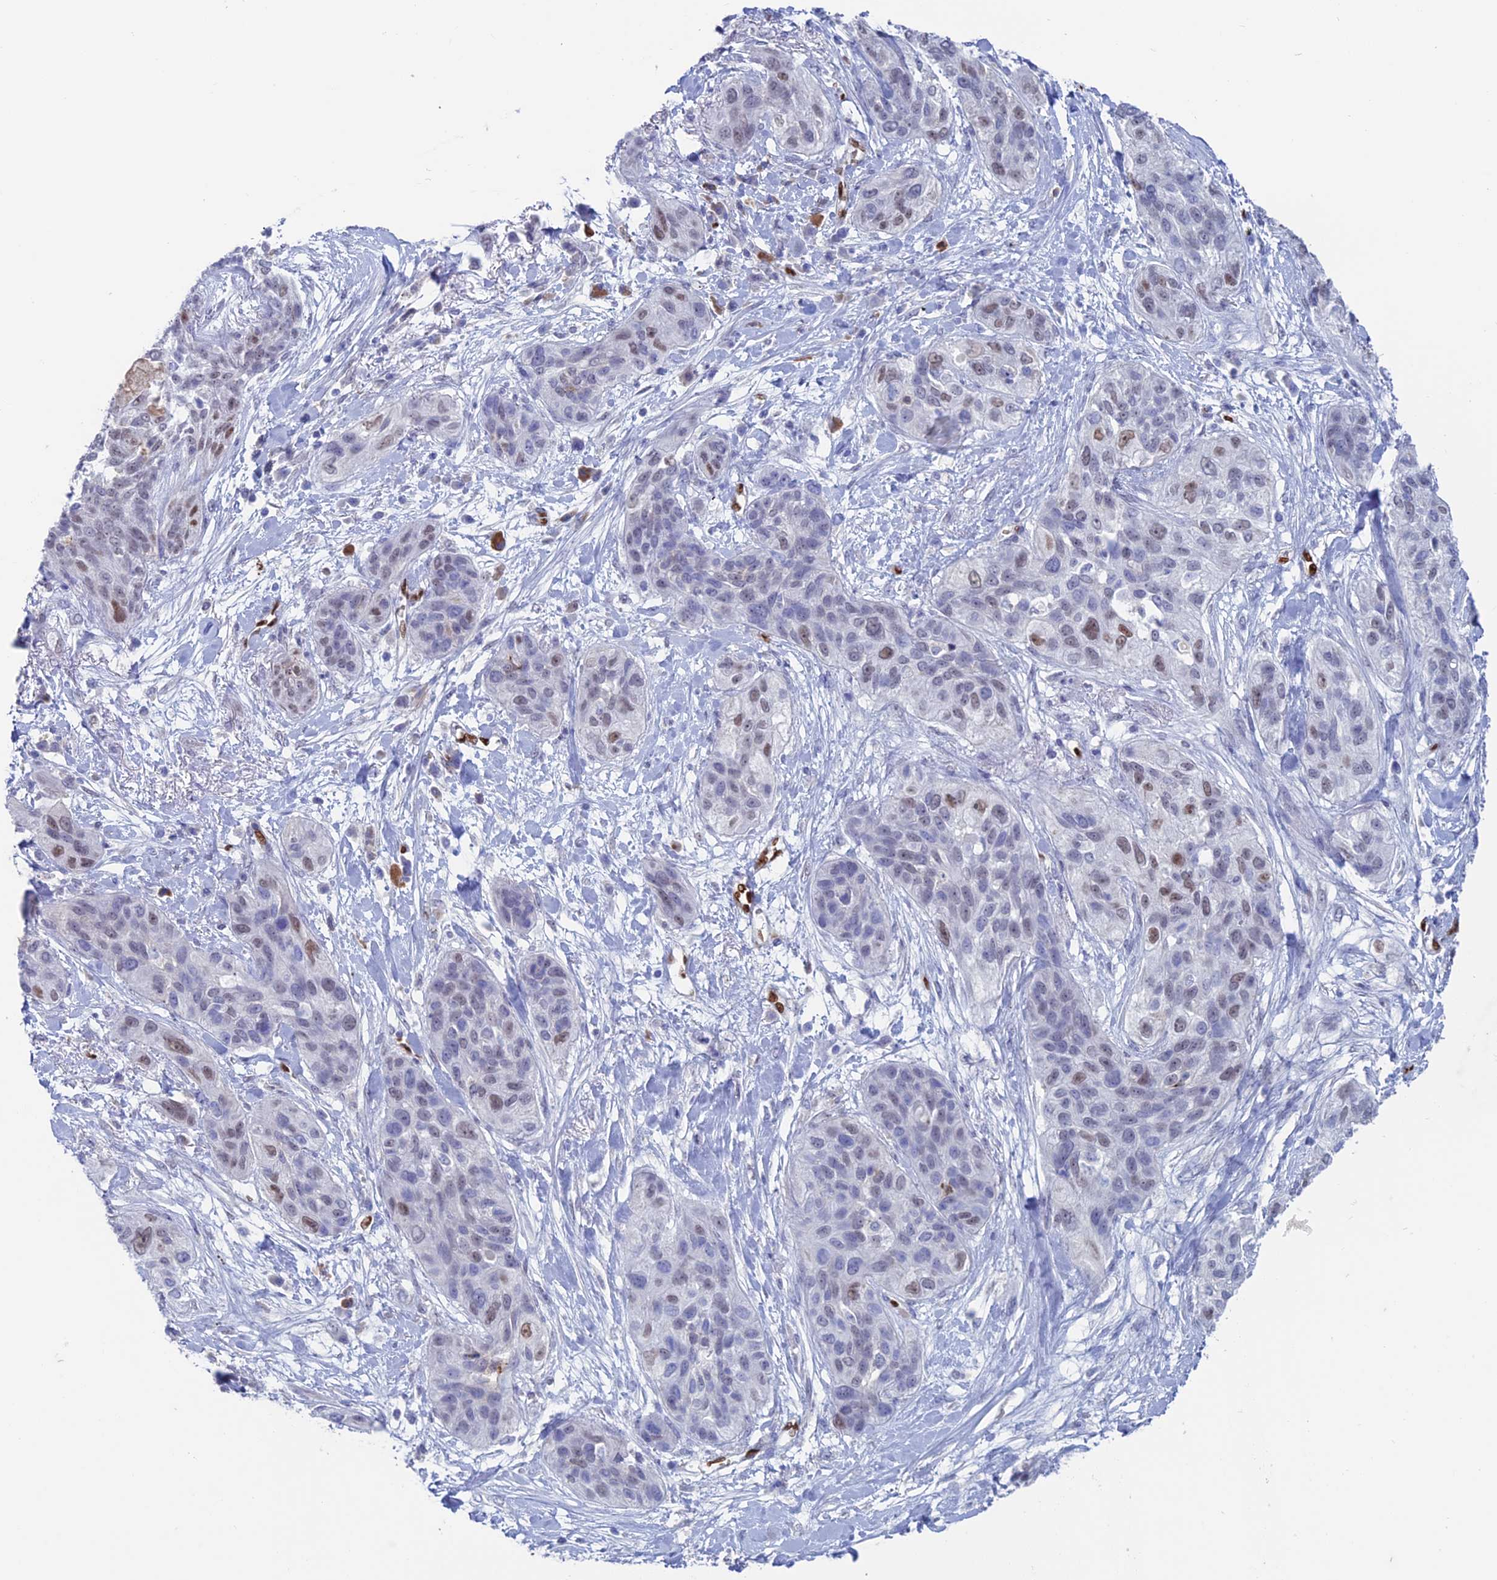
{"staining": {"intensity": "moderate", "quantity": "<25%", "location": "nuclear"}, "tissue": "lung cancer", "cell_type": "Tumor cells", "image_type": "cancer", "snomed": [{"axis": "morphology", "description": "Squamous cell carcinoma, NOS"}, {"axis": "topography", "description": "Lung"}], "caption": "DAB immunohistochemical staining of human lung cancer exhibits moderate nuclear protein staining in approximately <25% of tumor cells.", "gene": "NOL4L", "patient": {"sex": "female", "age": 70}}